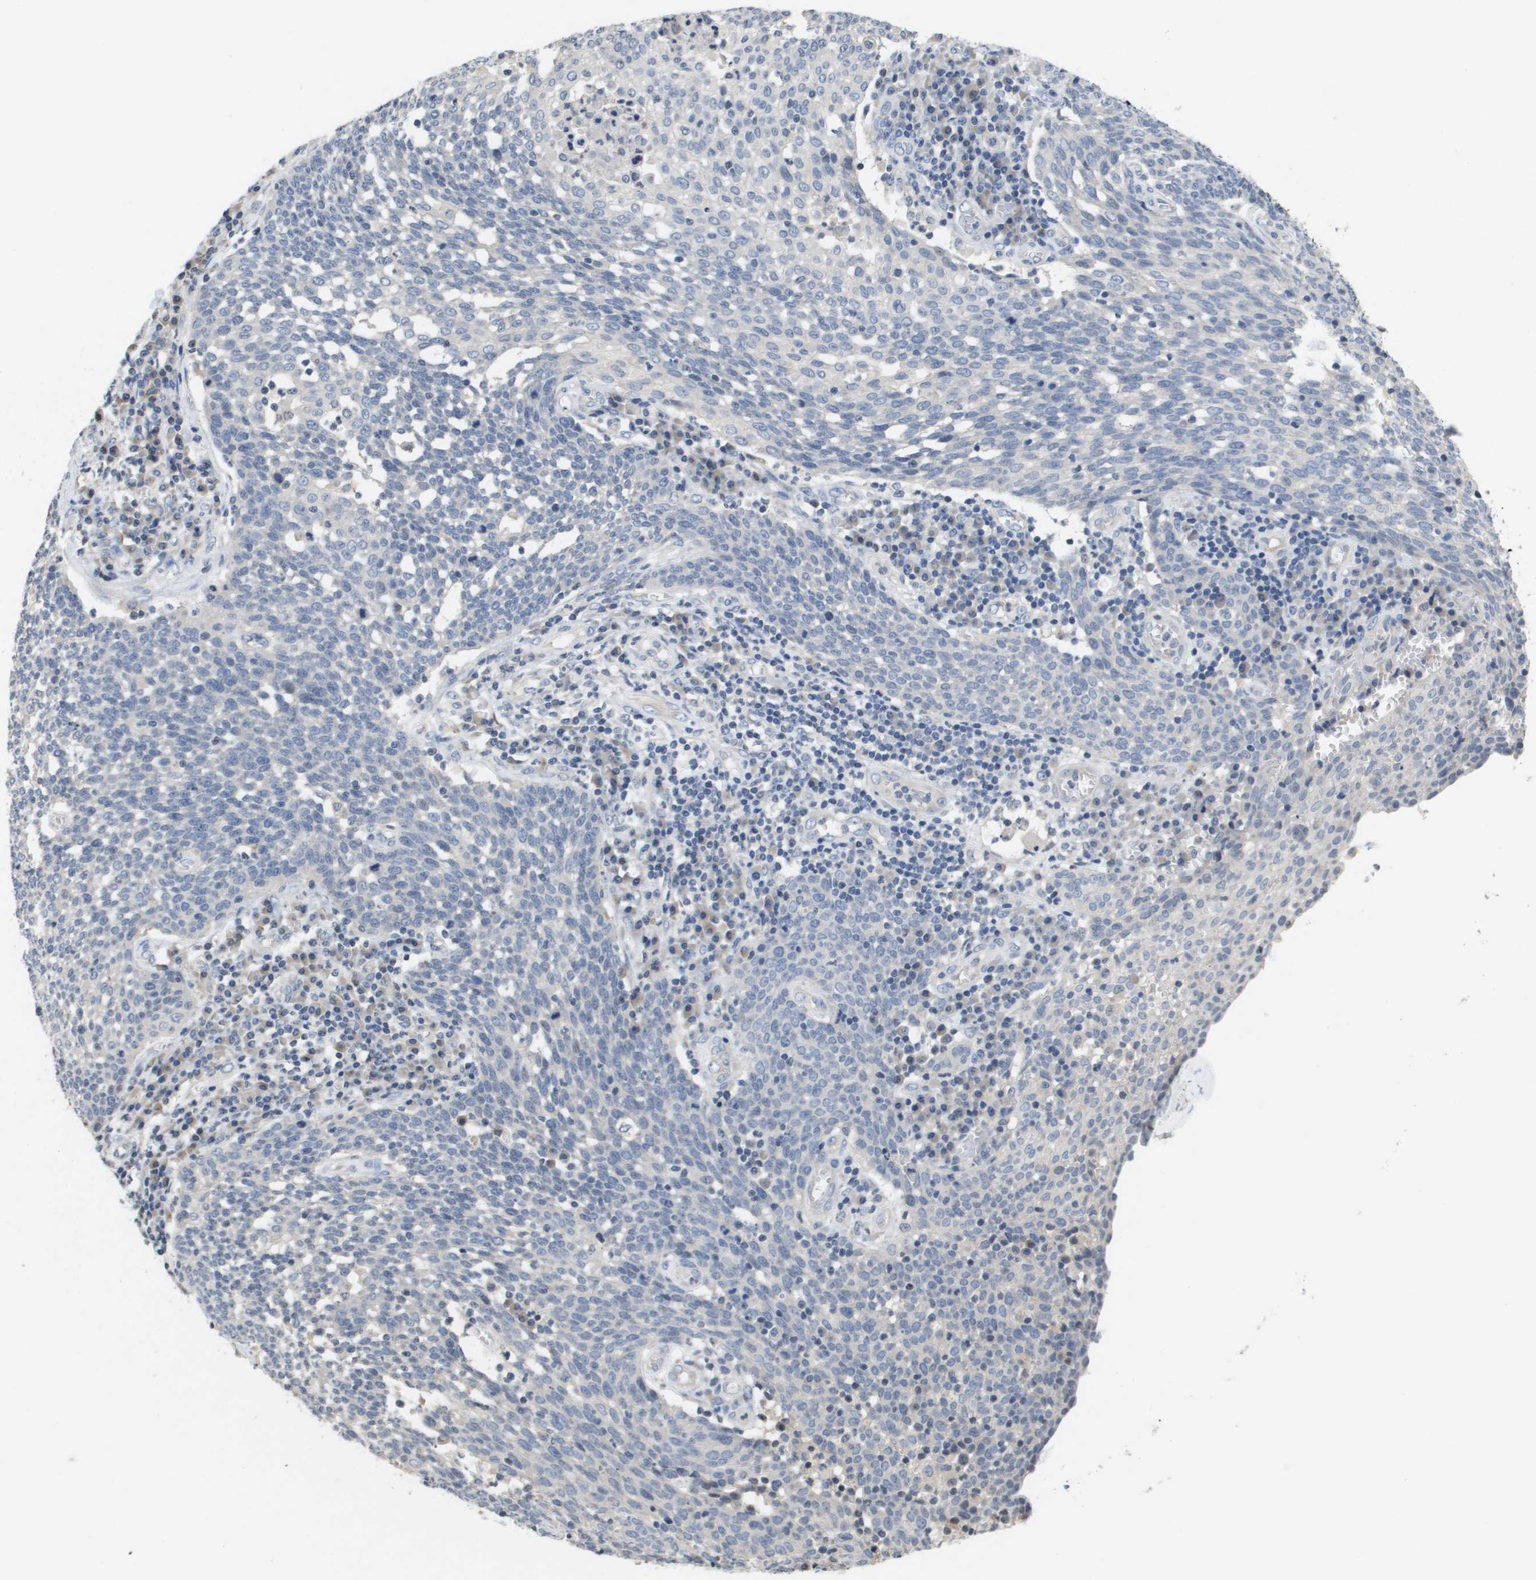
{"staining": {"intensity": "negative", "quantity": "none", "location": "none"}, "tissue": "cervical cancer", "cell_type": "Tumor cells", "image_type": "cancer", "snomed": [{"axis": "morphology", "description": "Squamous cell carcinoma, NOS"}, {"axis": "topography", "description": "Cervix"}], "caption": "High magnification brightfield microscopy of cervical cancer stained with DAB (brown) and counterstained with hematoxylin (blue): tumor cells show no significant positivity.", "gene": "CAPN11", "patient": {"sex": "female", "age": 34}}